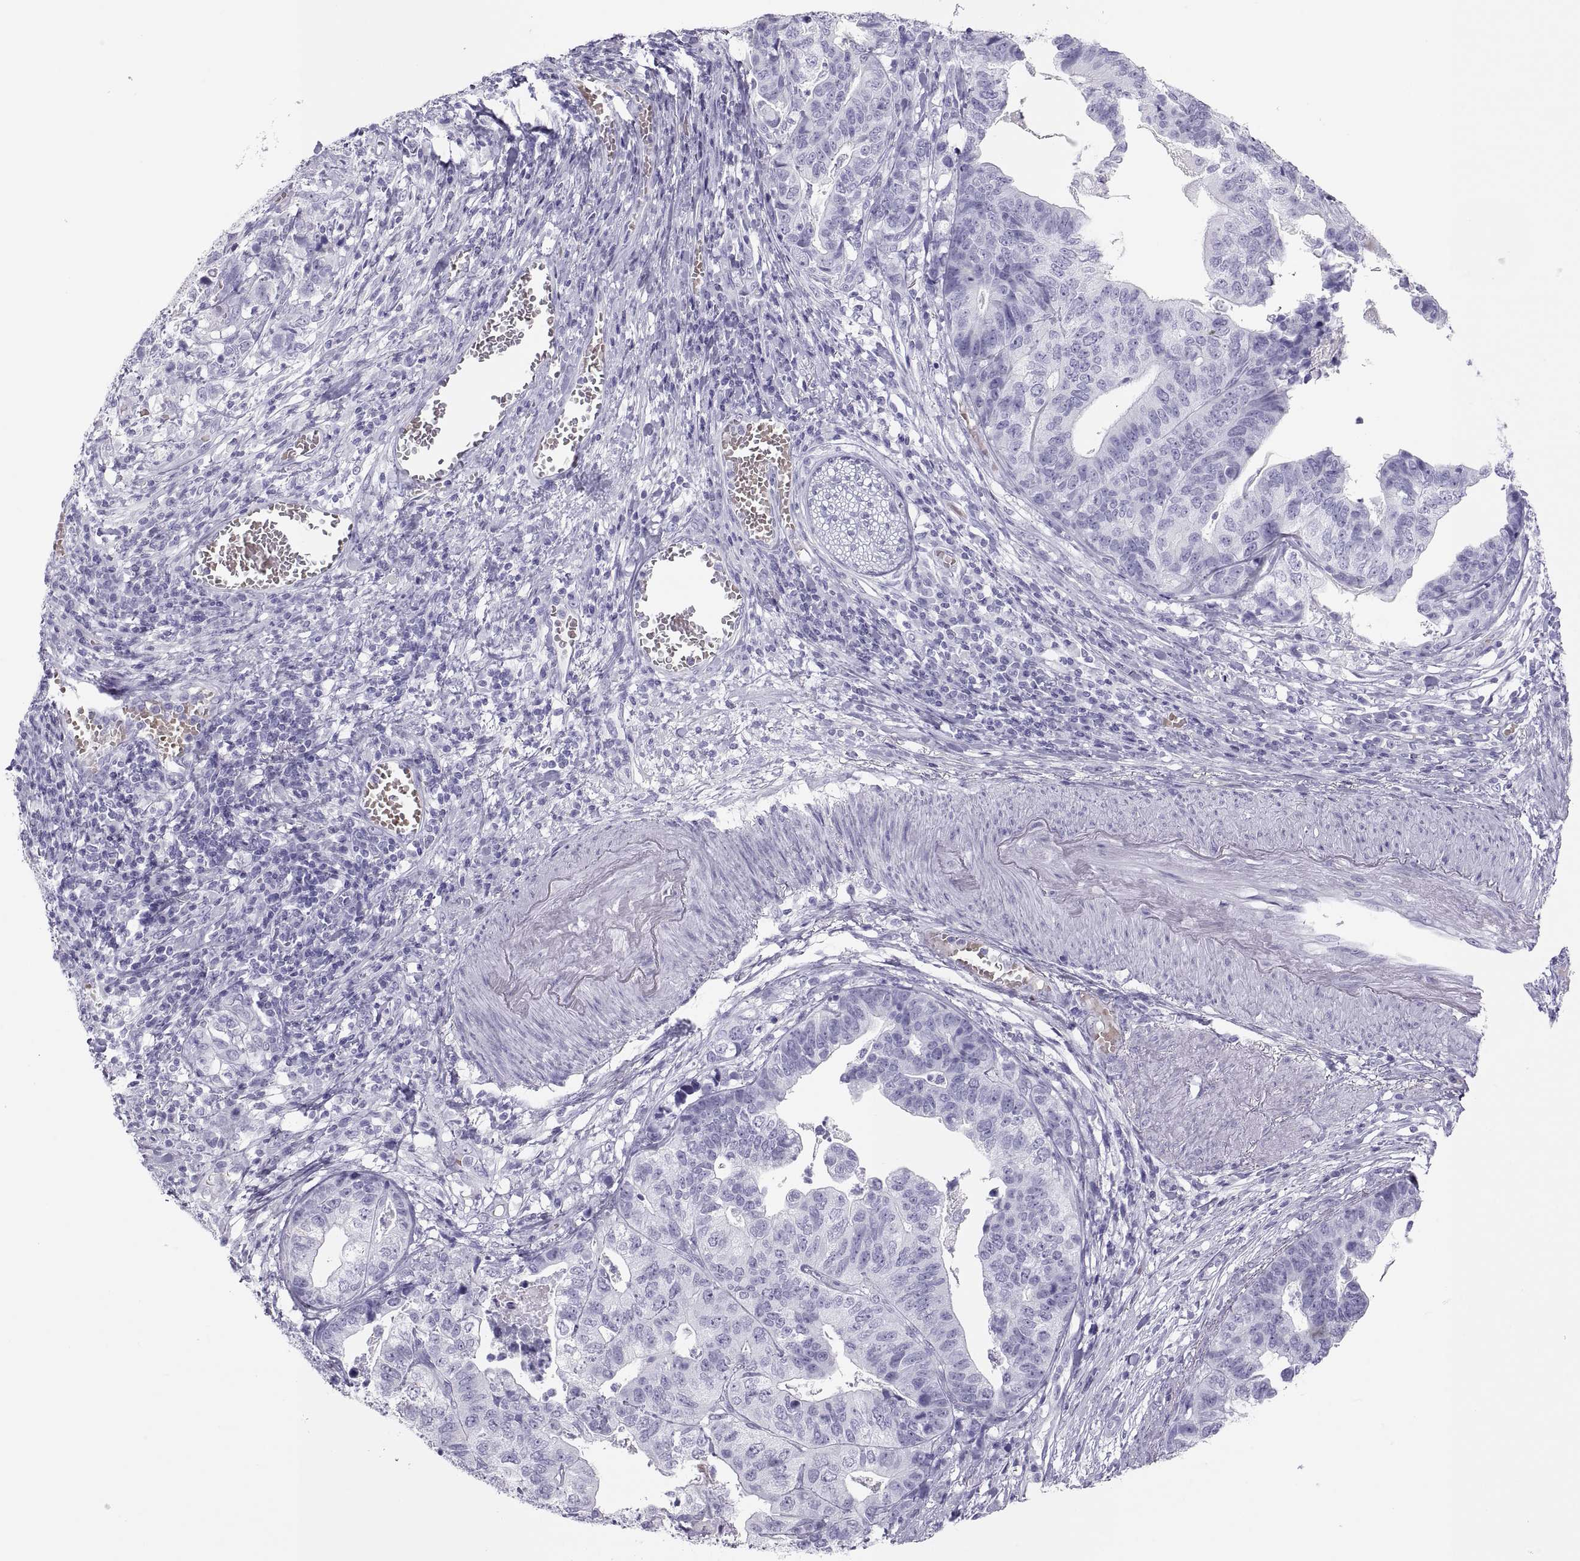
{"staining": {"intensity": "negative", "quantity": "none", "location": "none"}, "tissue": "stomach cancer", "cell_type": "Tumor cells", "image_type": "cancer", "snomed": [{"axis": "morphology", "description": "Adenocarcinoma, NOS"}, {"axis": "topography", "description": "Stomach, upper"}], "caption": "IHC of human stomach cancer (adenocarcinoma) displays no expression in tumor cells.", "gene": "SEMG1", "patient": {"sex": "female", "age": 67}}